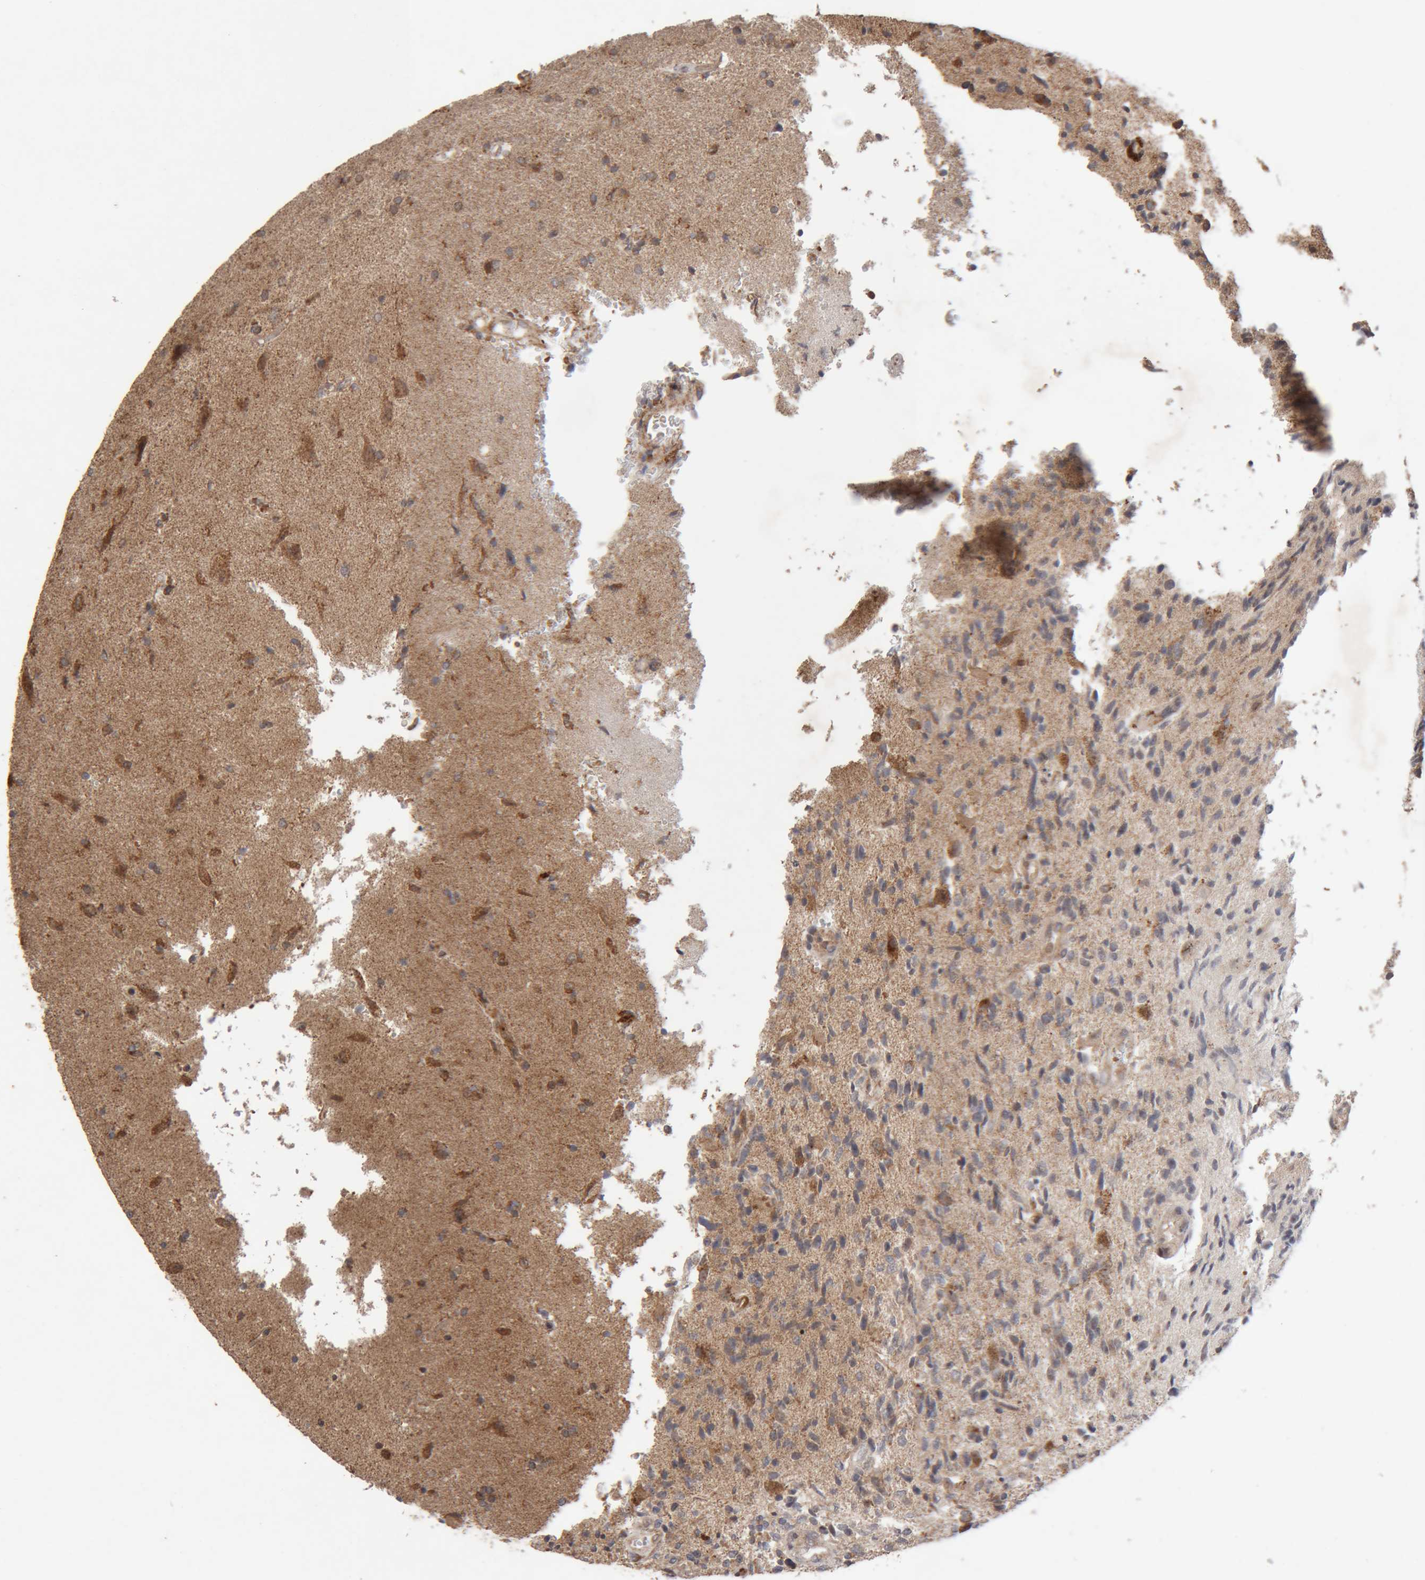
{"staining": {"intensity": "moderate", "quantity": "25%-75%", "location": "cytoplasmic/membranous"}, "tissue": "glioma", "cell_type": "Tumor cells", "image_type": "cancer", "snomed": [{"axis": "morphology", "description": "Glioma, malignant, High grade"}, {"axis": "topography", "description": "Brain"}], "caption": "A brown stain labels moderate cytoplasmic/membranous expression of a protein in glioma tumor cells.", "gene": "KIF21B", "patient": {"sex": "male", "age": 72}}